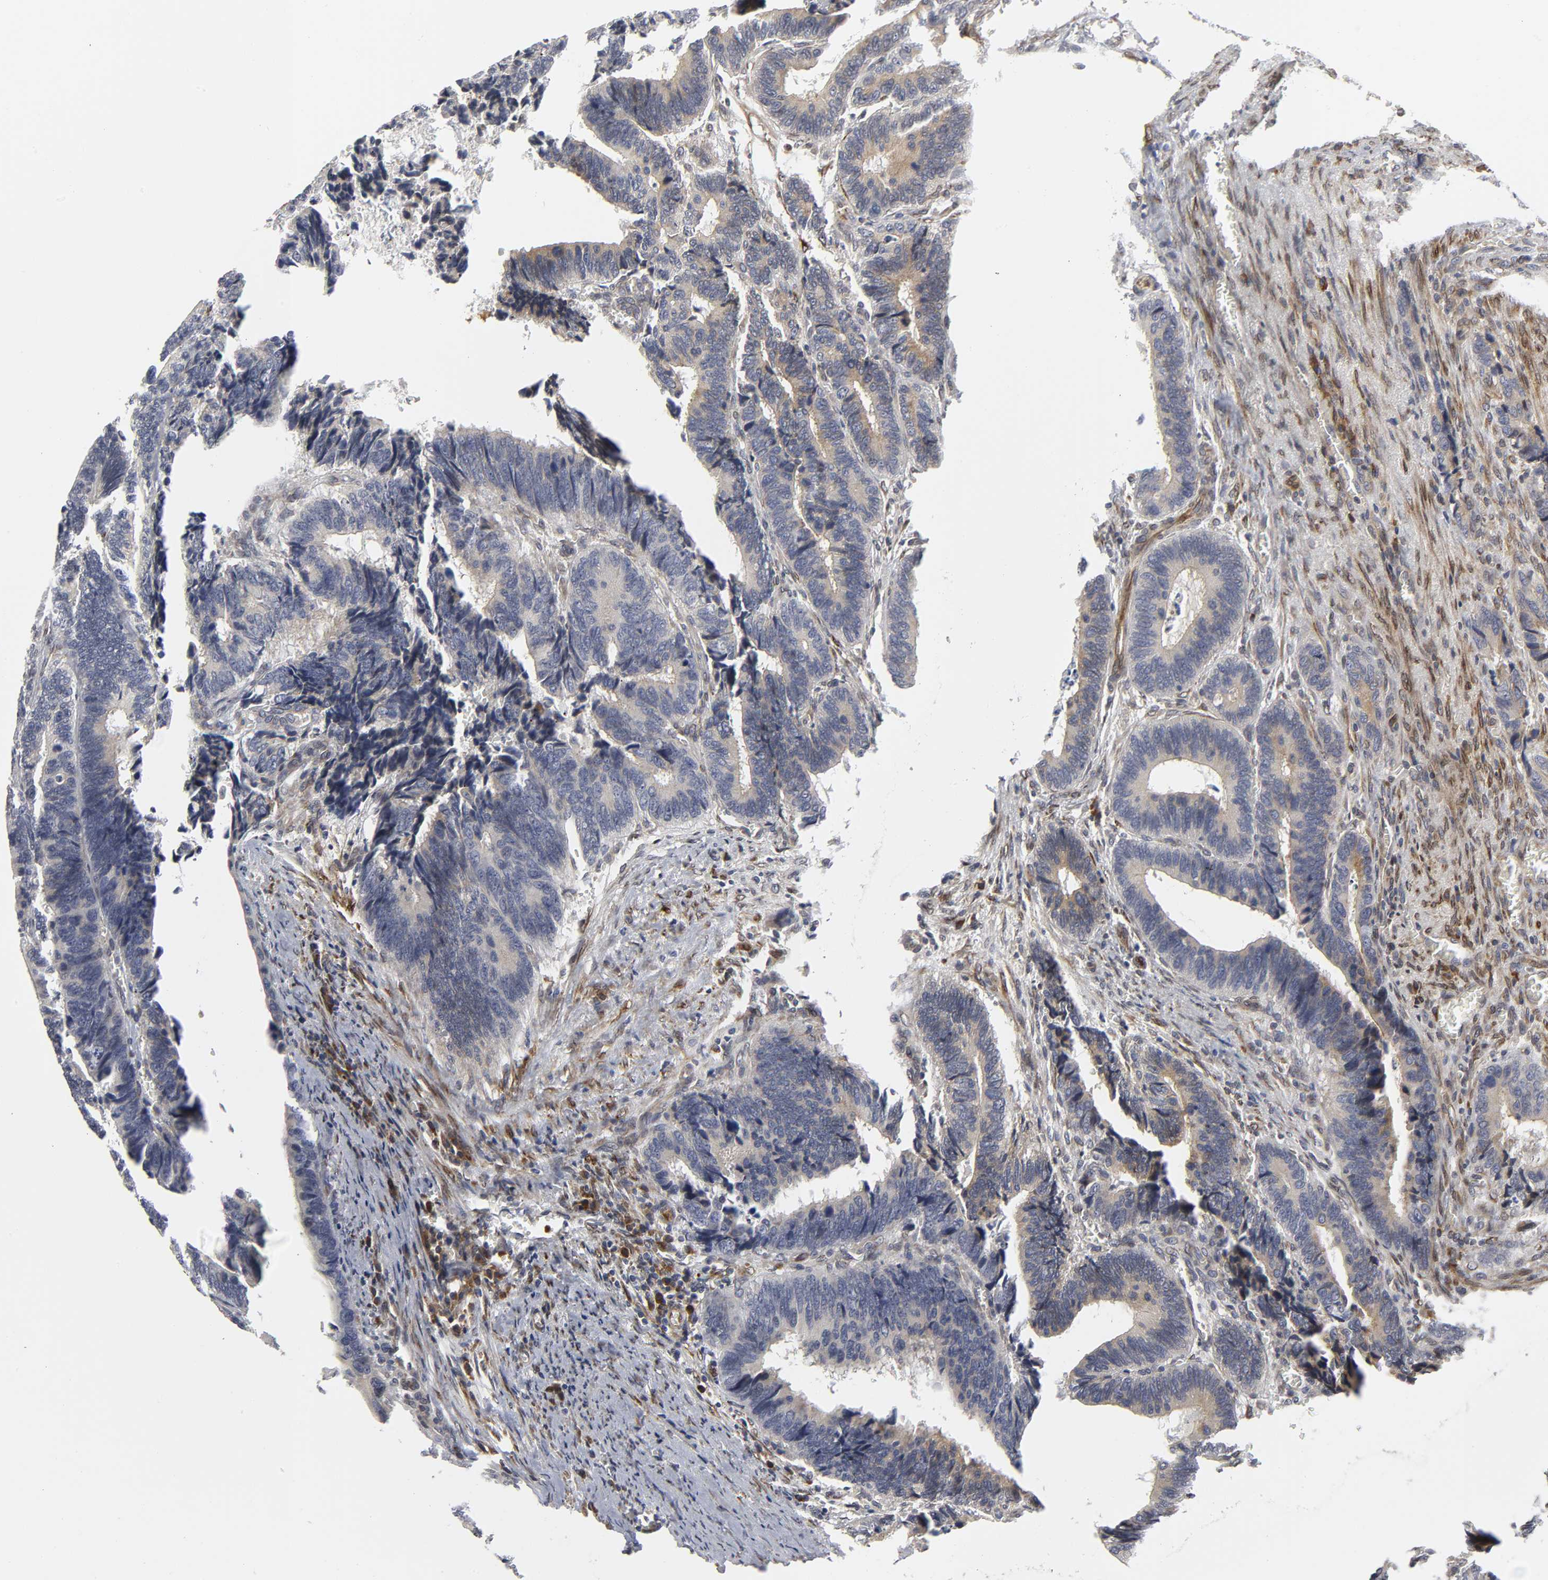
{"staining": {"intensity": "weak", "quantity": "<25%", "location": "cytoplasmic/membranous"}, "tissue": "colorectal cancer", "cell_type": "Tumor cells", "image_type": "cancer", "snomed": [{"axis": "morphology", "description": "Adenocarcinoma, NOS"}, {"axis": "topography", "description": "Colon"}], "caption": "IHC photomicrograph of neoplastic tissue: colorectal adenocarcinoma stained with DAB reveals no significant protein positivity in tumor cells.", "gene": "ASB6", "patient": {"sex": "male", "age": 72}}